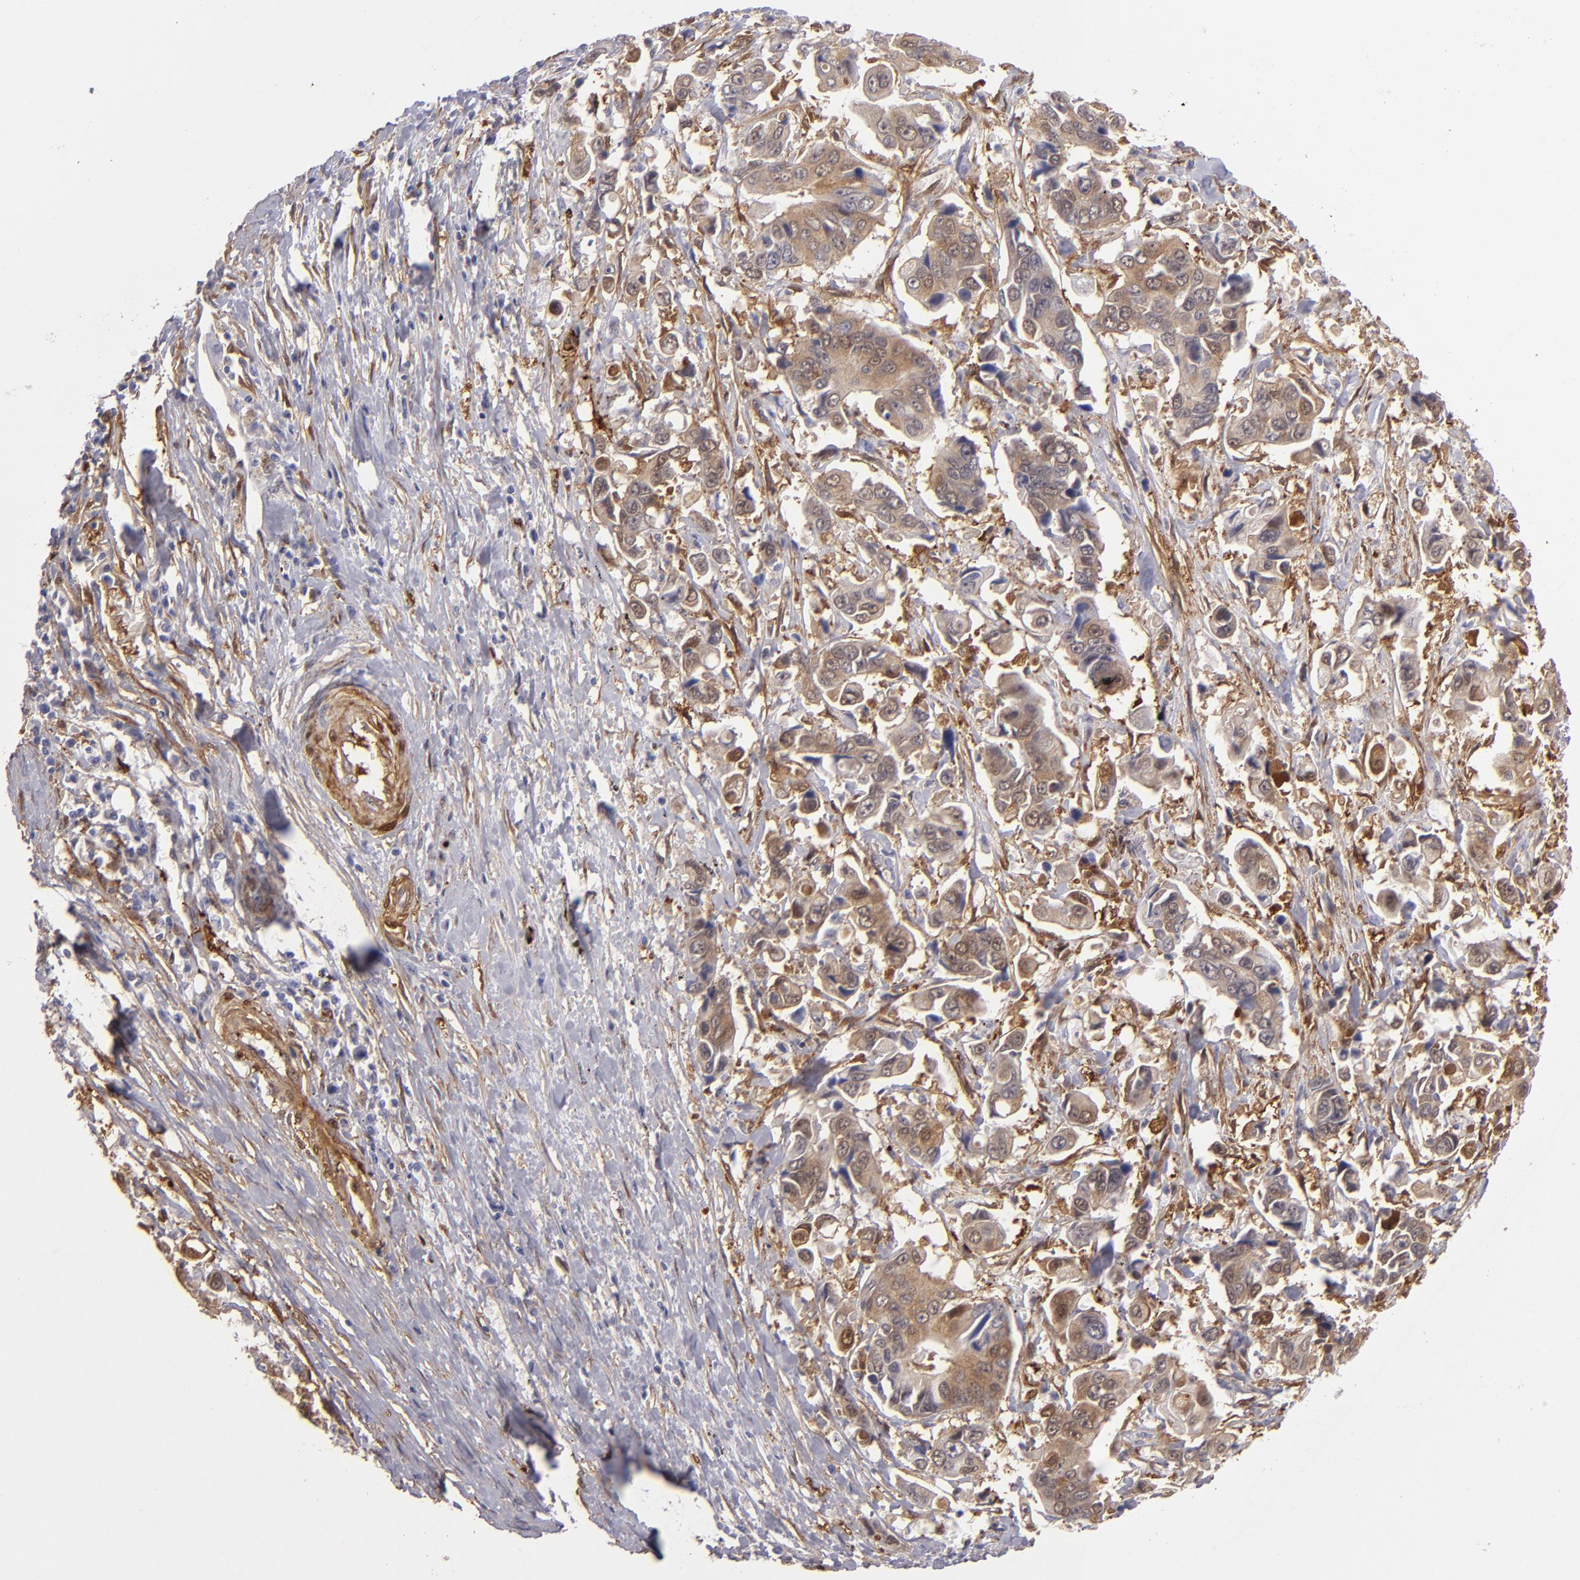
{"staining": {"intensity": "moderate", "quantity": ">75%", "location": "cytoplasmic/membranous"}, "tissue": "stomach cancer", "cell_type": "Tumor cells", "image_type": "cancer", "snomed": [{"axis": "morphology", "description": "Adenocarcinoma, NOS"}, {"axis": "topography", "description": "Stomach, upper"}], "caption": "Brown immunohistochemical staining in human stomach cancer displays moderate cytoplasmic/membranous positivity in approximately >75% of tumor cells.", "gene": "VCL", "patient": {"sex": "male", "age": 80}}